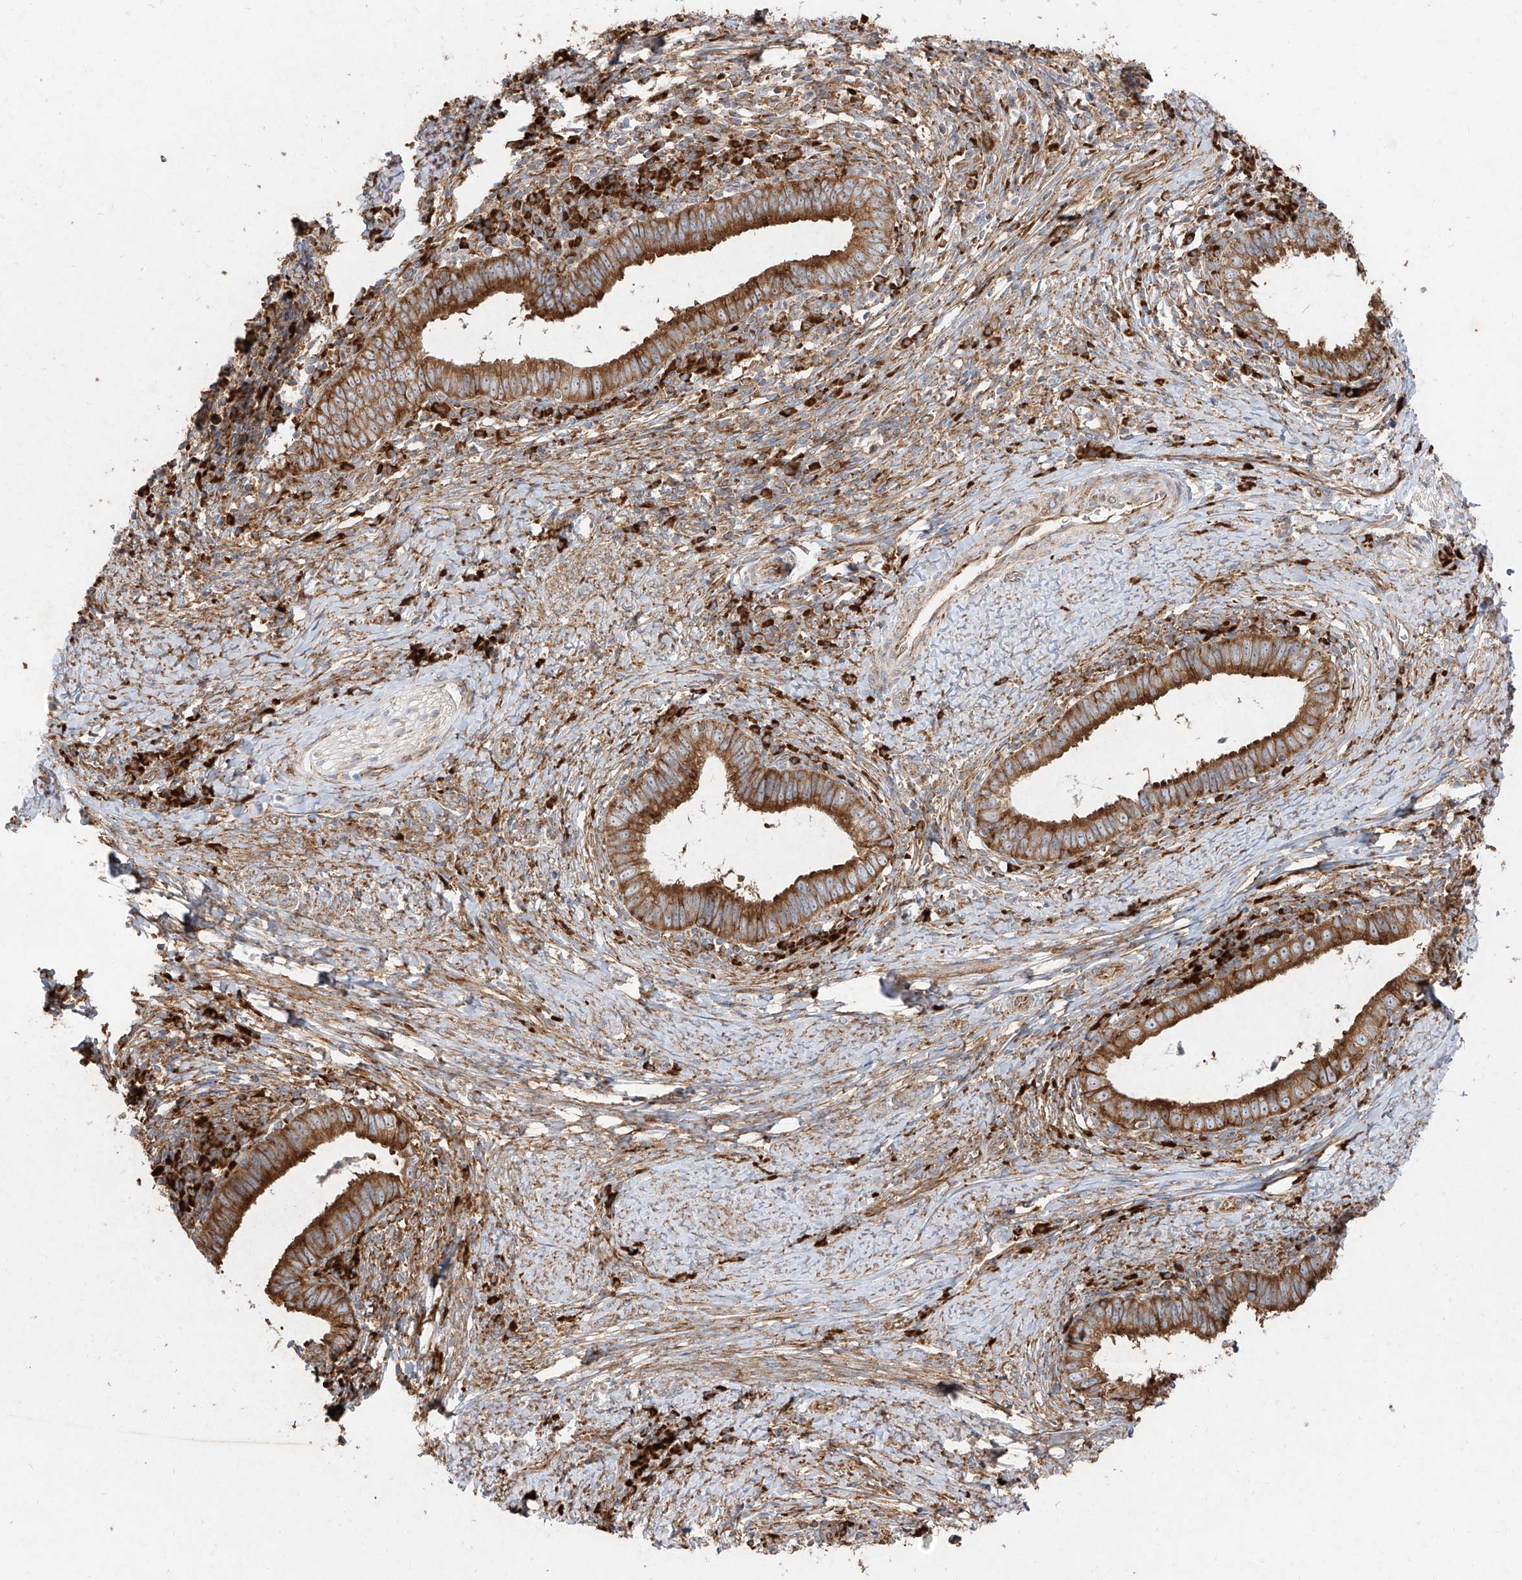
{"staining": {"intensity": "strong", "quantity": ">75%", "location": "cytoplasmic/membranous"}, "tissue": "cervical cancer", "cell_type": "Tumor cells", "image_type": "cancer", "snomed": [{"axis": "morphology", "description": "Adenocarcinoma, NOS"}, {"axis": "topography", "description": "Cervix"}], "caption": "Immunohistochemistry of human cervical cancer demonstrates high levels of strong cytoplasmic/membranous staining in about >75% of tumor cells.", "gene": "RPS25", "patient": {"sex": "female", "age": 36}}